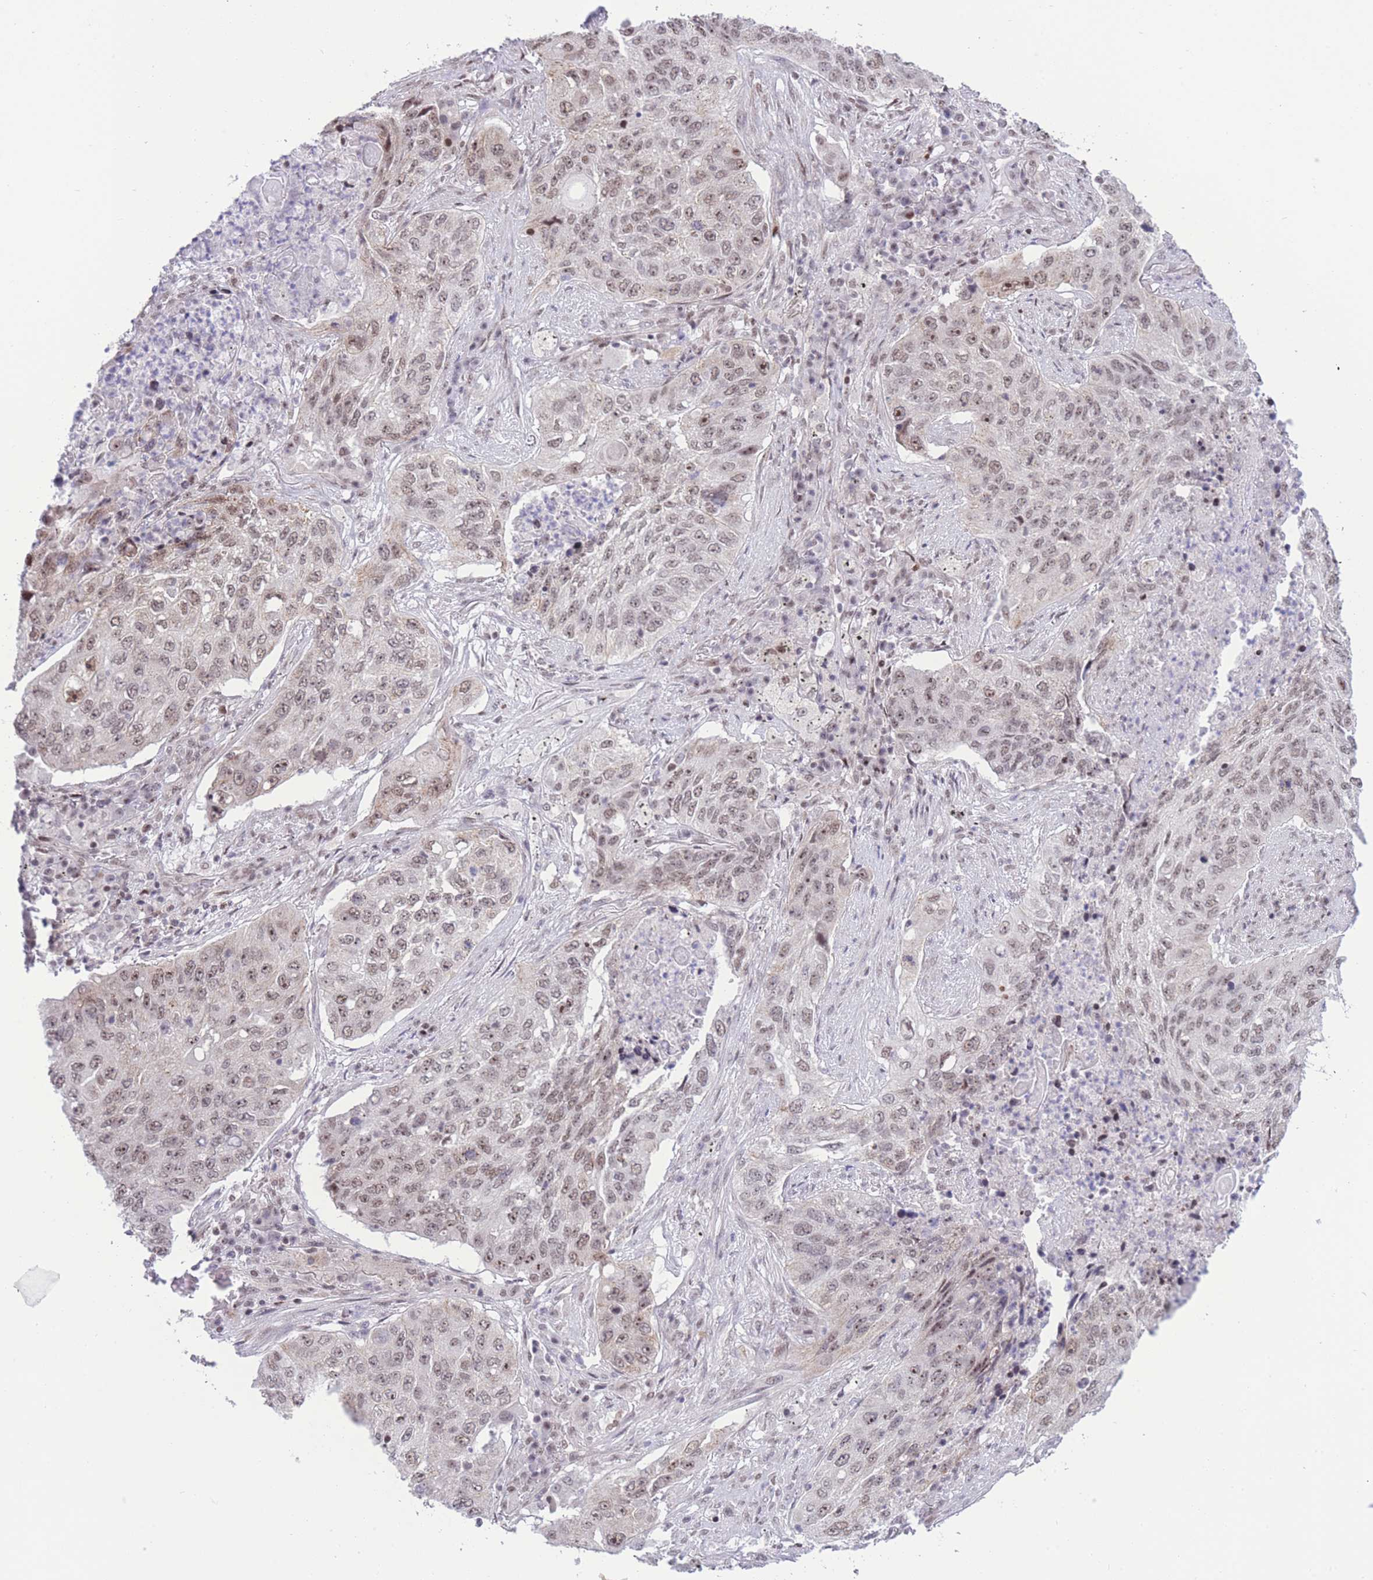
{"staining": {"intensity": "weak", "quantity": ">75%", "location": "nuclear"}, "tissue": "lung cancer", "cell_type": "Tumor cells", "image_type": "cancer", "snomed": [{"axis": "morphology", "description": "Squamous cell carcinoma, NOS"}, {"axis": "topography", "description": "Lung"}], "caption": "Weak nuclear positivity for a protein is seen in about >75% of tumor cells of lung cancer (squamous cell carcinoma) using immunohistochemistry.", "gene": "PCIF1", "patient": {"sex": "female", "age": 63}}